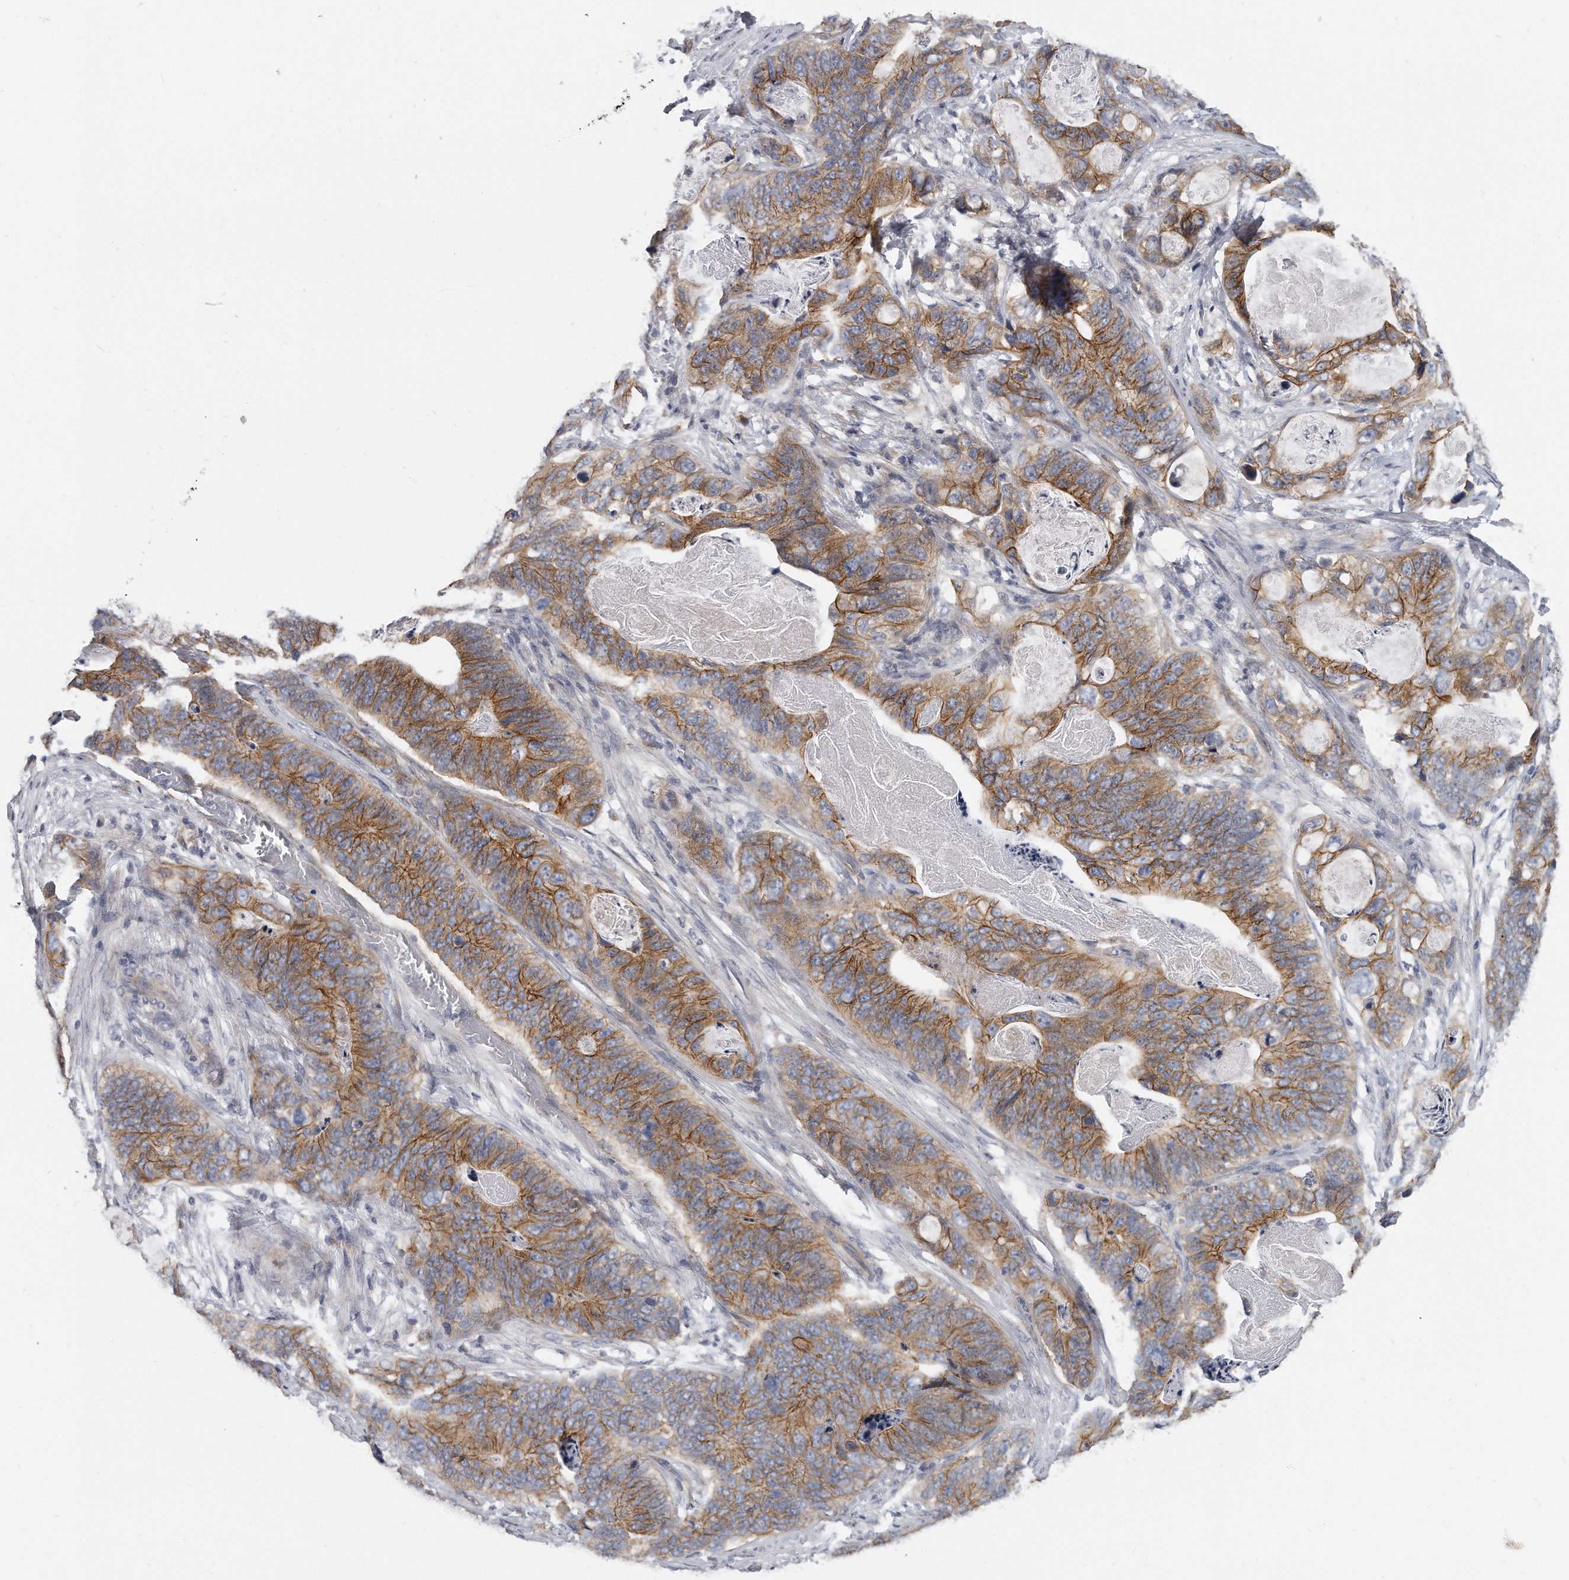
{"staining": {"intensity": "moderate", "quantity": ">75%", "location": "cytoplasmic/membranous"}, "tissue": "stomach cancer", "cell_type": "Tumor cells", "image_type": "cancer", "snomed": [{"axis": "morphology", "description": "Normal tissue, NOS"}, {"axis": "morphology", "description": "Adenocarcinoma, NOS"}, {"axis": "topography", "description": "Stomach"}], "caption": "This photomicrograph demonstrates immunohistochemistry staining of human stomach adenocarcinoma, with medium moderate cytoplasmic/membranous positivity in approximately >75% of tumor cells.", "gene": "PLEKHA6", "patient": {"sex": "female", "age": 89}}